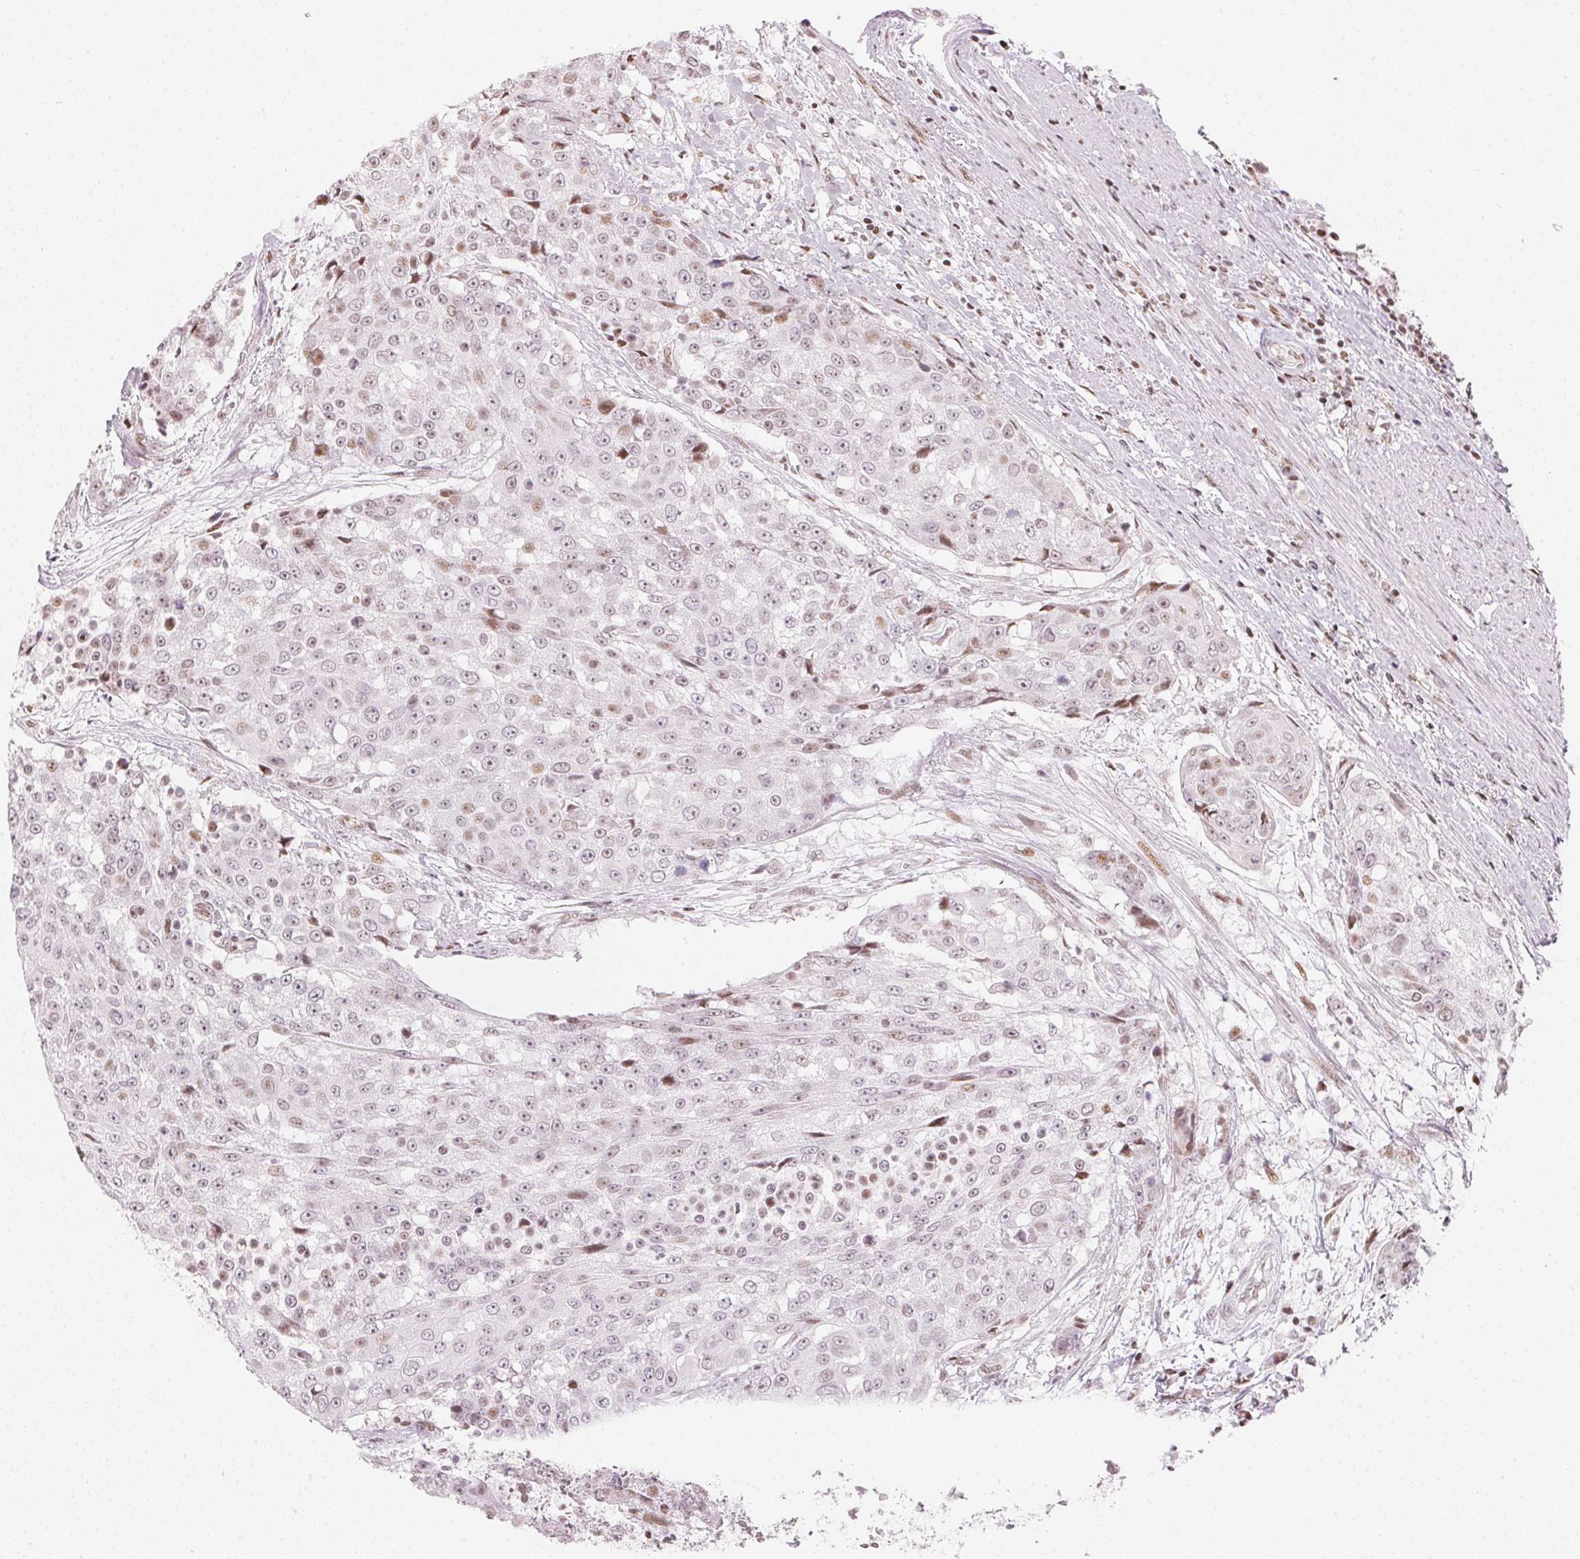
{"staining": {"intensity": "weak", "quantity": "<25%", "location": "nuclear"}, "tissue": "urothelial cancer", "cell_type": "Tumor cells", "image_type": "cancer", "snomed": [{"axis": "morphology", "description": "Urothelial carcinoma, High grade"}, {"axis": "topography", "description": "Urinary bladder"}], "caption": "Immunohistochemical staining of high-grade urothelial carcinoma reveals no significant staining in tumor cells.", "gene": "KAT6A", "patient": {"sex": "female", "age": 63}}